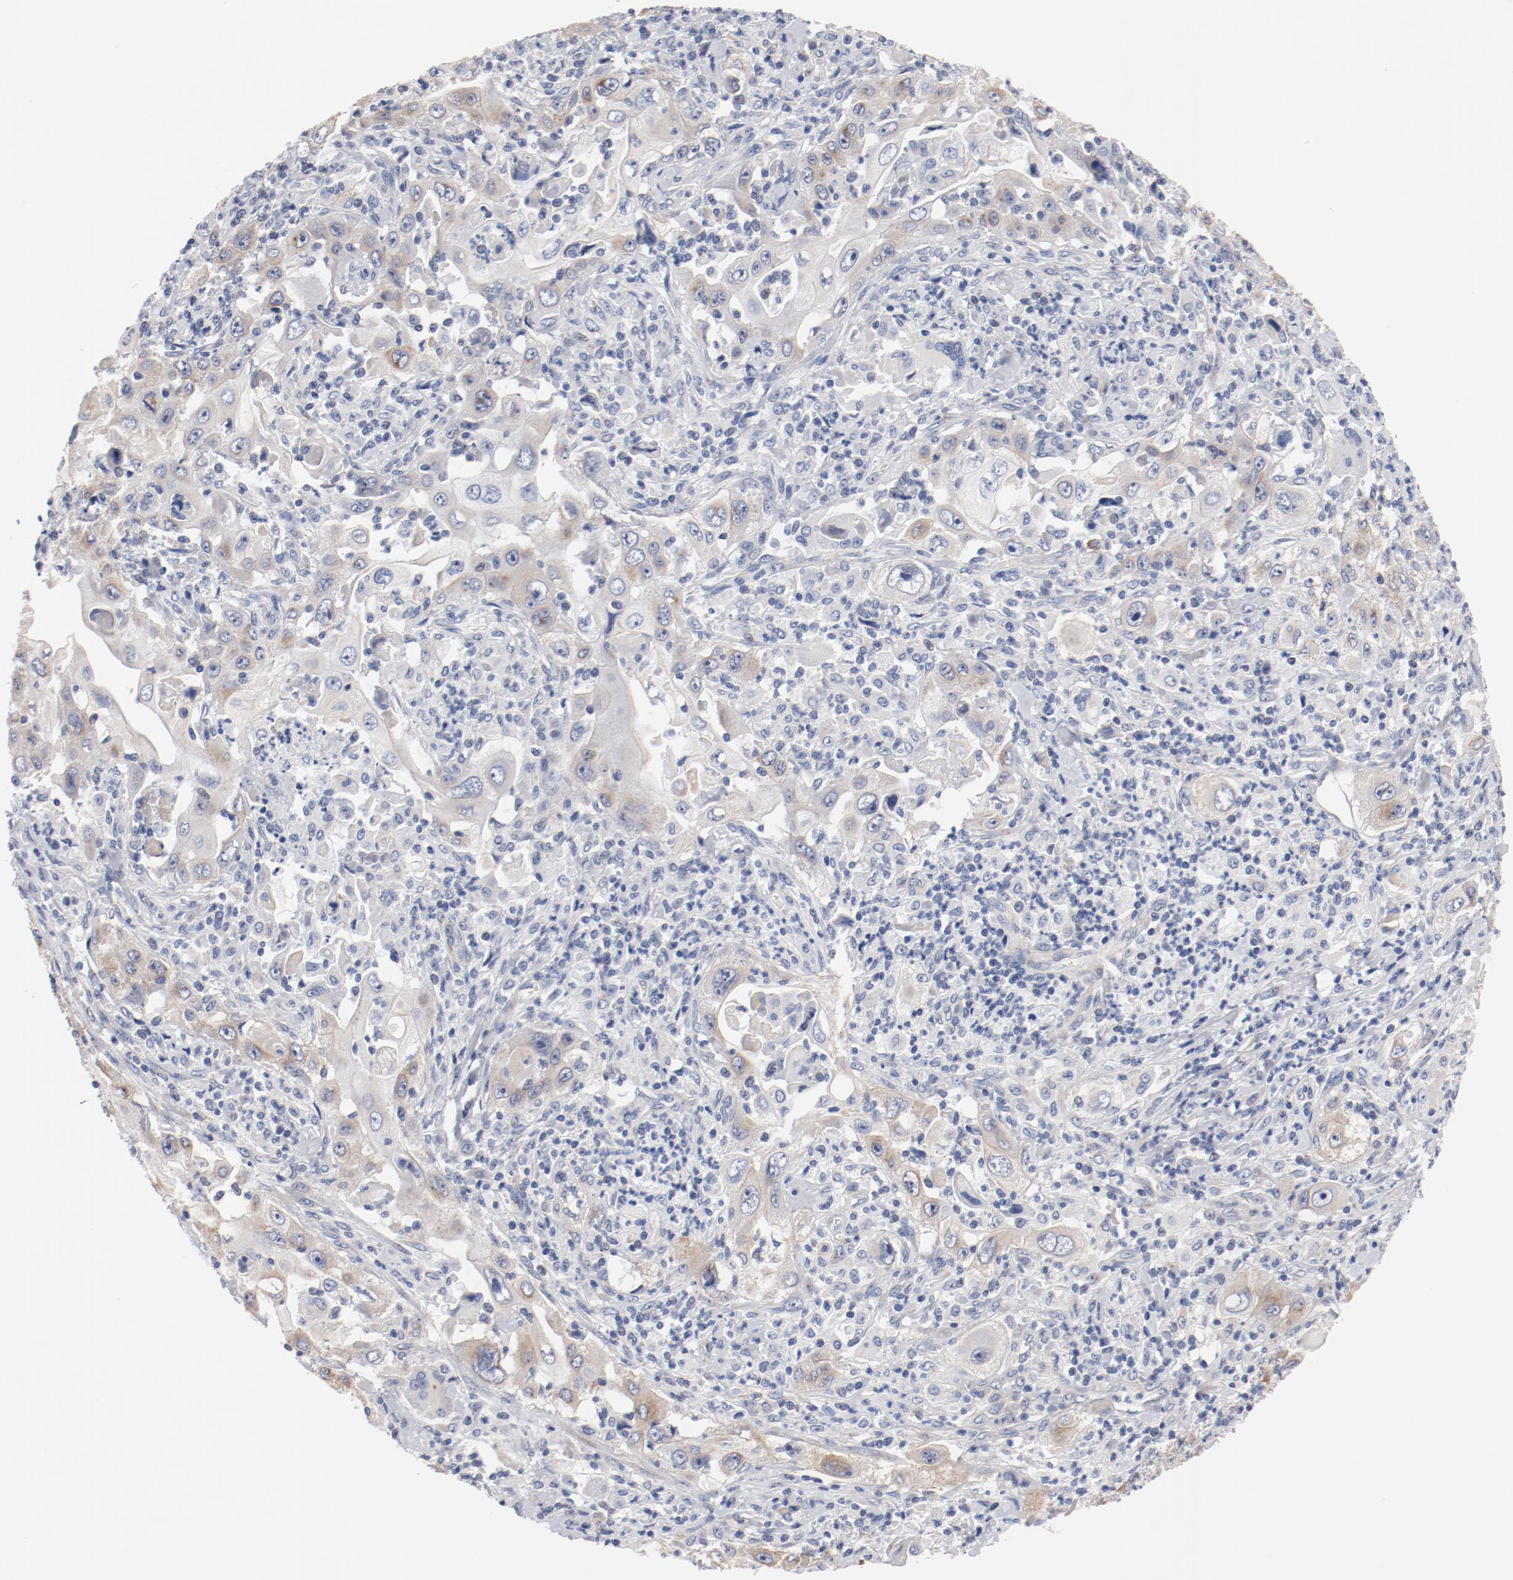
{"staining": {"intensity": "weak", "quantity": "<25%", "location": "cytoplasmic/membranous"}, "tissue": "pancreatic cancer", "cell_type": "Tumor cells", "image_type": "cancer", "snomed": [{"axis": "morphology", "description": "Adenocarcinoma, NOS"}, {"axis": "topography", "description": "Pancreas"}], "caption": "Tumor cells are negative for protein expression in human pancreatic adenocarcinoma. (DAB immunohistochemistry (IHC) with hematoxylin counter stain).", "gene": "GPR143", "patient": {"sex": "male", "age": 70}}